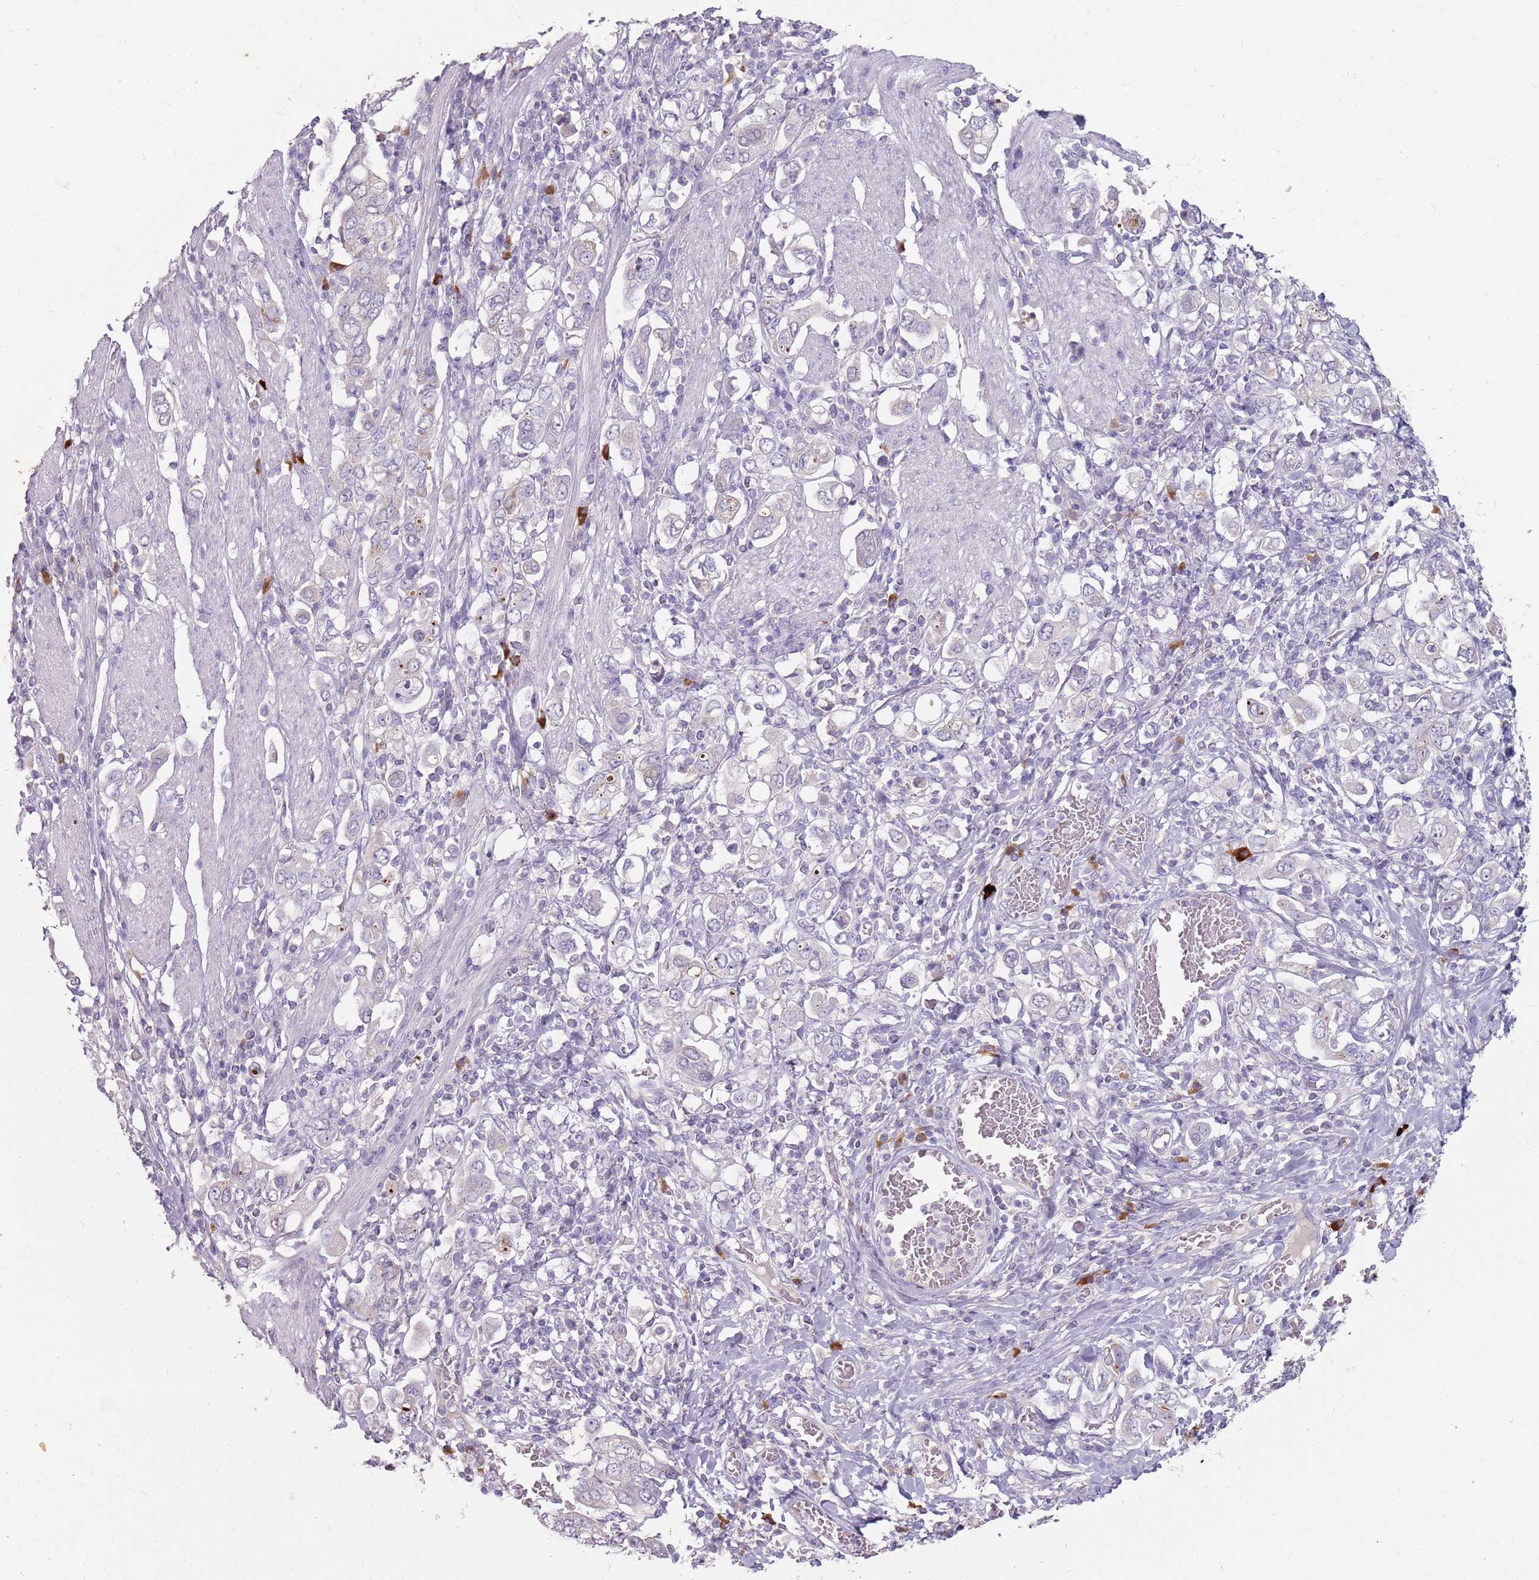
{"staining": {"intensity": "negative", "quantity": "none", "location": "none"}, "tissue": "stomach cancer", "cell_type": "Tumor cells", "image_type": "cancer", "snomed": [{"axis": "morphology", "description": "Adenocarcinoma, NOS"}, {"axis": "topography", "description": "Stomach, upper"}], "caption": "IHC of human adenocarcinoma (stomach) shows no positivity in tumor cells. Nuclei are stained in blue.", "gene": "STYK1", "patient": {"sex": "male", "age": 62}}